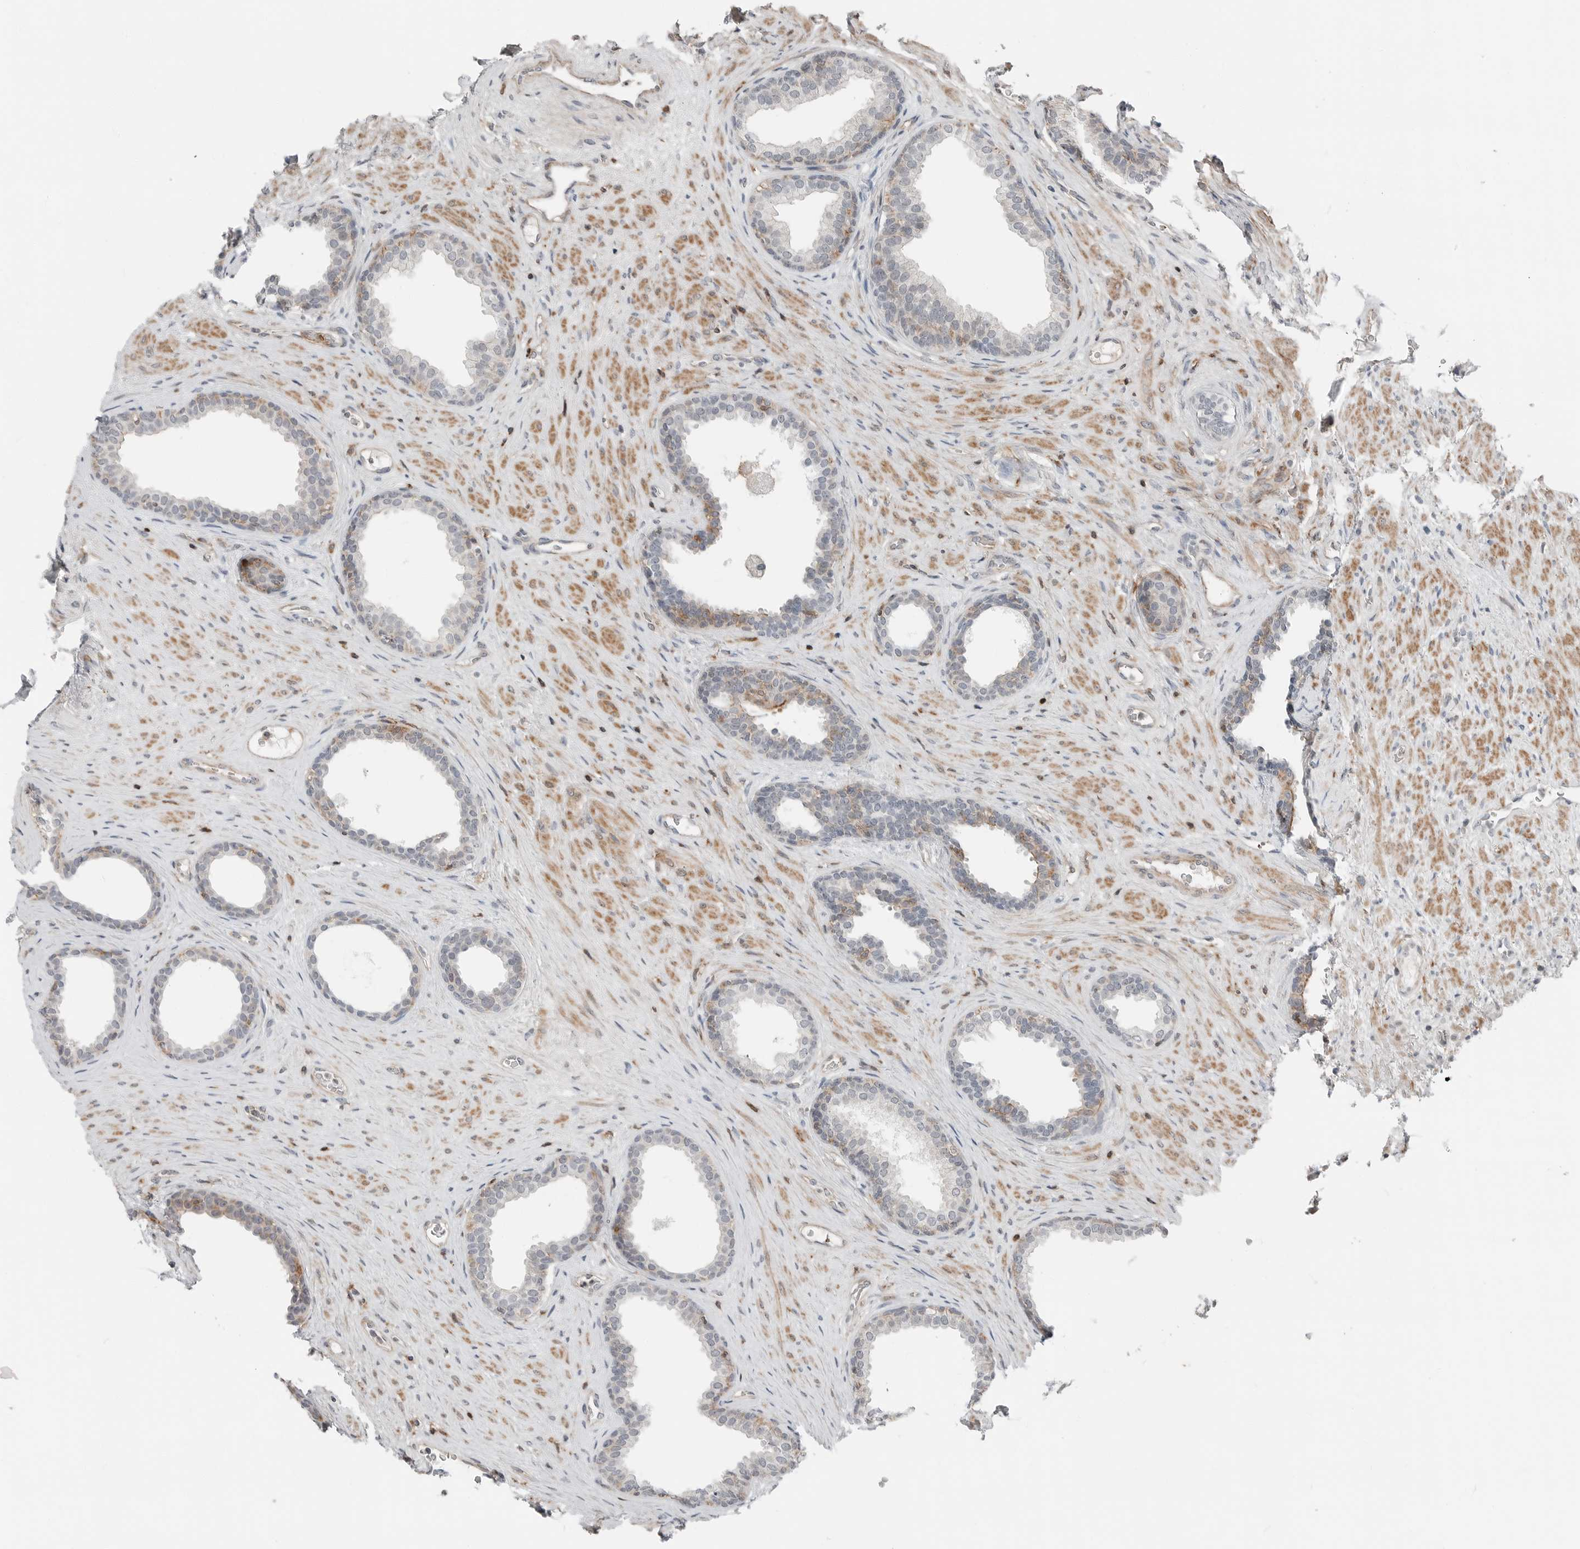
{"staining": {"intensity": "moderate", "quantity": "<25%", "location": "cytoplasmic/membranous"}, "tissue": "prostate", "cell_type": "Glandular cells", "image_type": "normal", "snomed": [{"axis": "morphology", "description": "Normal tissue, NOS"}, {"axis": "topography", "description": "Prostate"}], "caption": "Prostate stained for a protein reveals moderate cytoplasmic/membranous positivity in glandular cells. The staining was performed using DAB (3,3'-diaminobenzidine), with brown indicating positive protein expression. Nuclei are stained blue with hematoxylin.", "gene": "LEFTY2", "patient": {"sex": "male", "age": 76}}